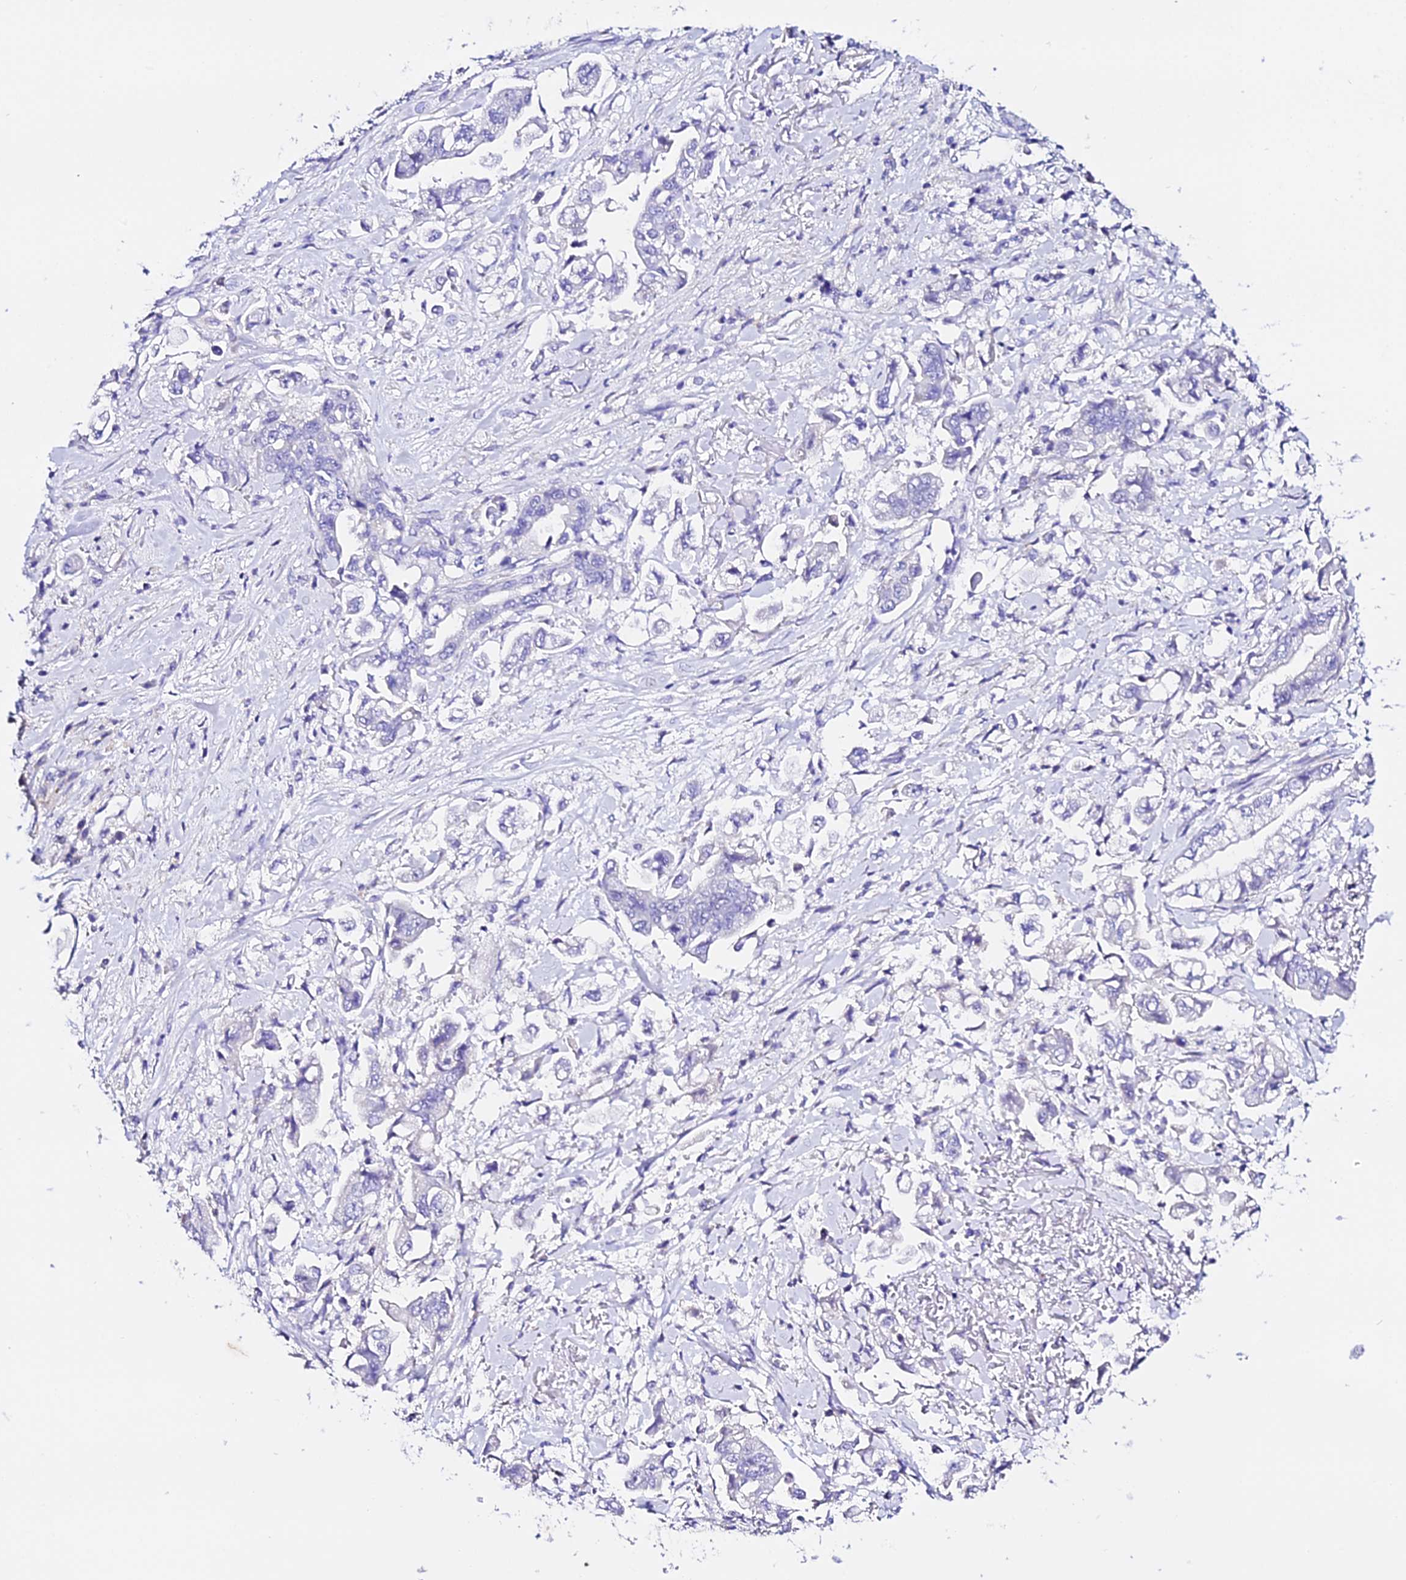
{"staining": {"intensity": "negative", "quantity": "none", "location": "none"}, "tissue": "stomach cancer", "cell_type": "Tumor cells", "image_type": "cancer", "snomed": [{"axis": "morphology", "description": "Adenocarcinoma, NOS"}, {"axis": "topography", "description": "Stomach"}], "caption": "This is an immunohistochemistry image of stomach adenocarcinoma. There is no expression in tumor cells.", "gene": "TMEM117", "patient": {"sex": "male", "age": 62}}